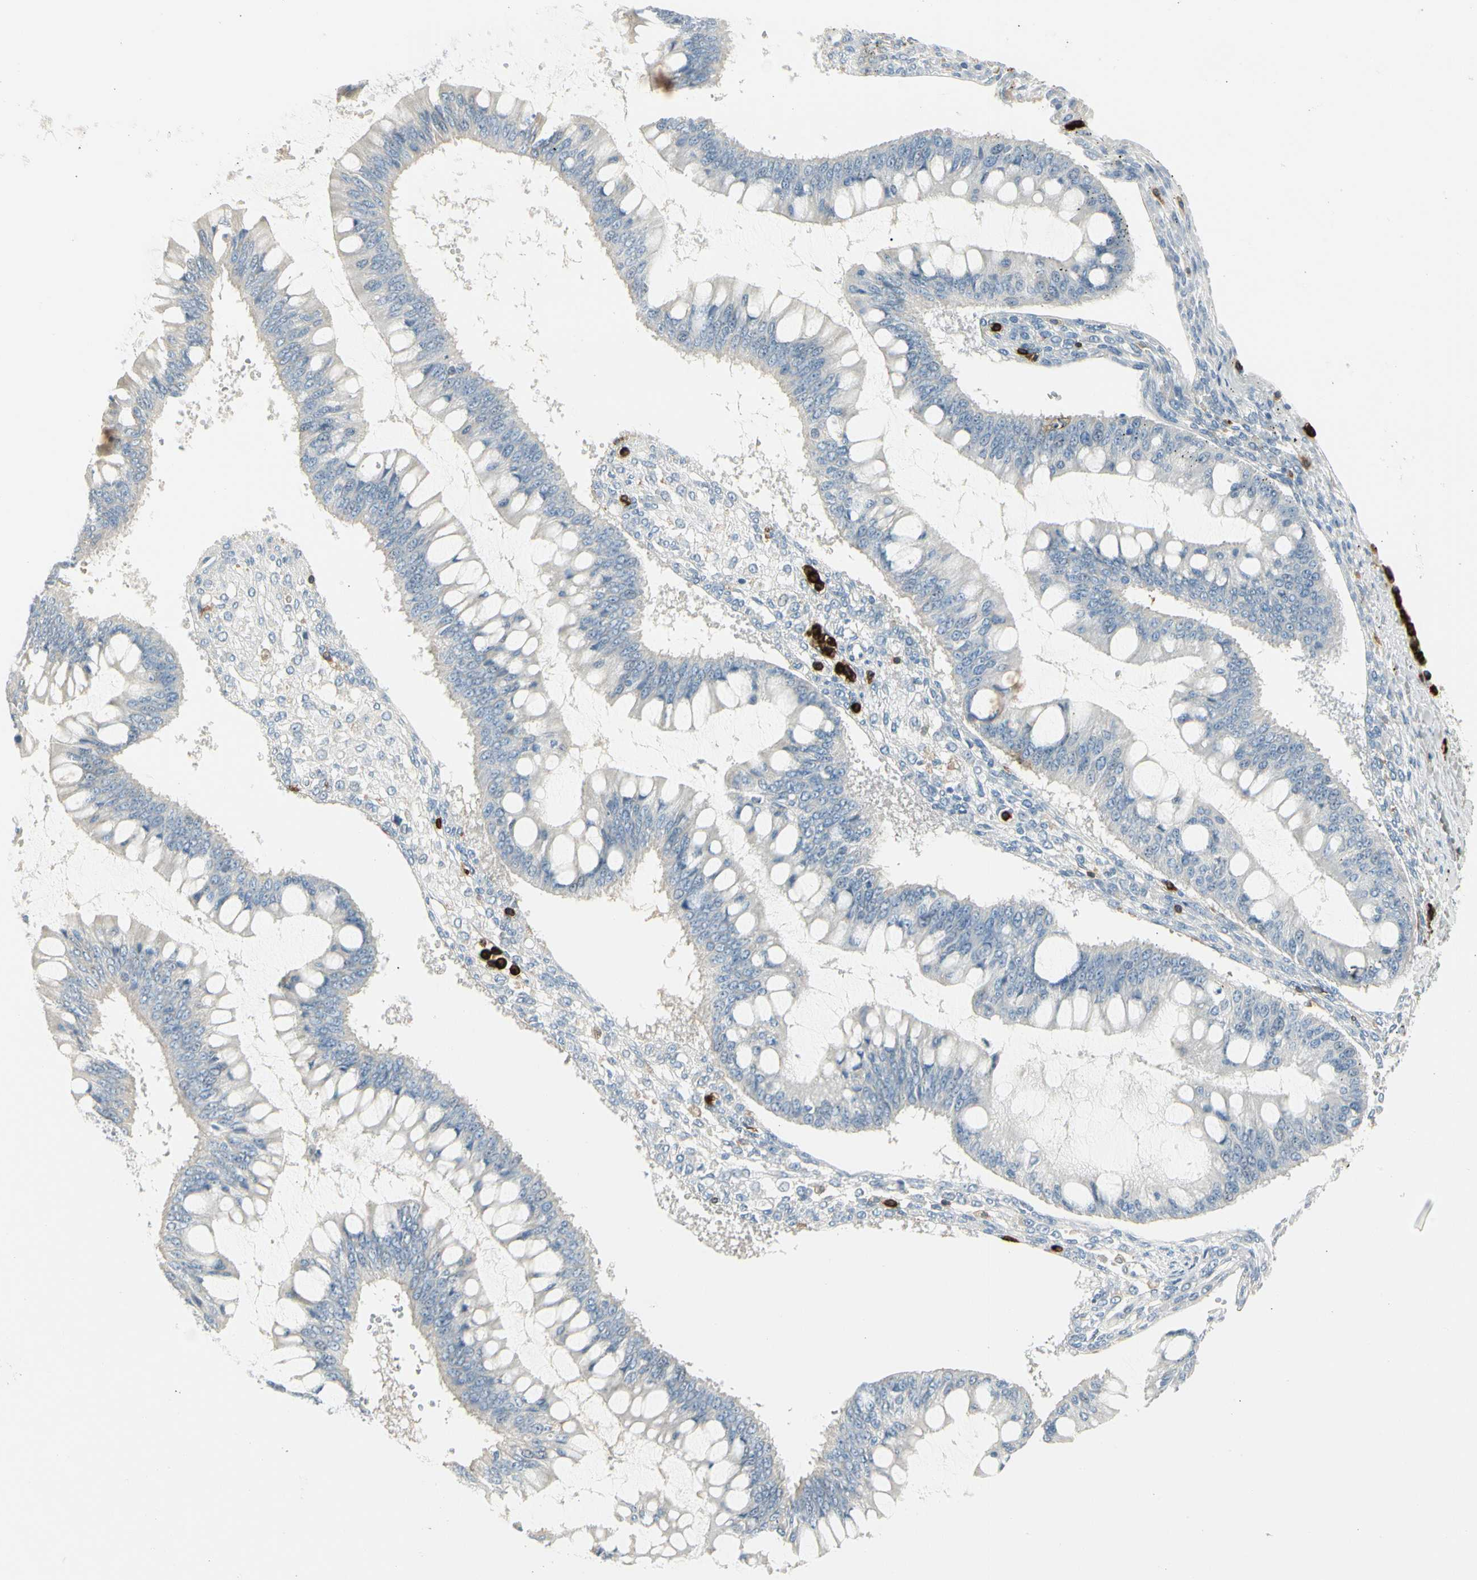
{"staining": {"intensity": "negative", "quantity": "none", "location": "none"}, "tissue": "ovarian cancer", "cell_type": "Tumor cells", "image_type": "cancer", "snomed": [{"axis": "morphology", "description": "Cystadenocarcinoma, mucinous, NOS"}, {"axis": "topography", "description": "Ovary"}], "caption": "This is an immunohistochemistry (IHC) image of human mucinous cystadenocarcinoma (ovarian). There is no positivity in tumor cells.", "gene": "ITGB2", "patient": {"sex": "female", "age": 73}}